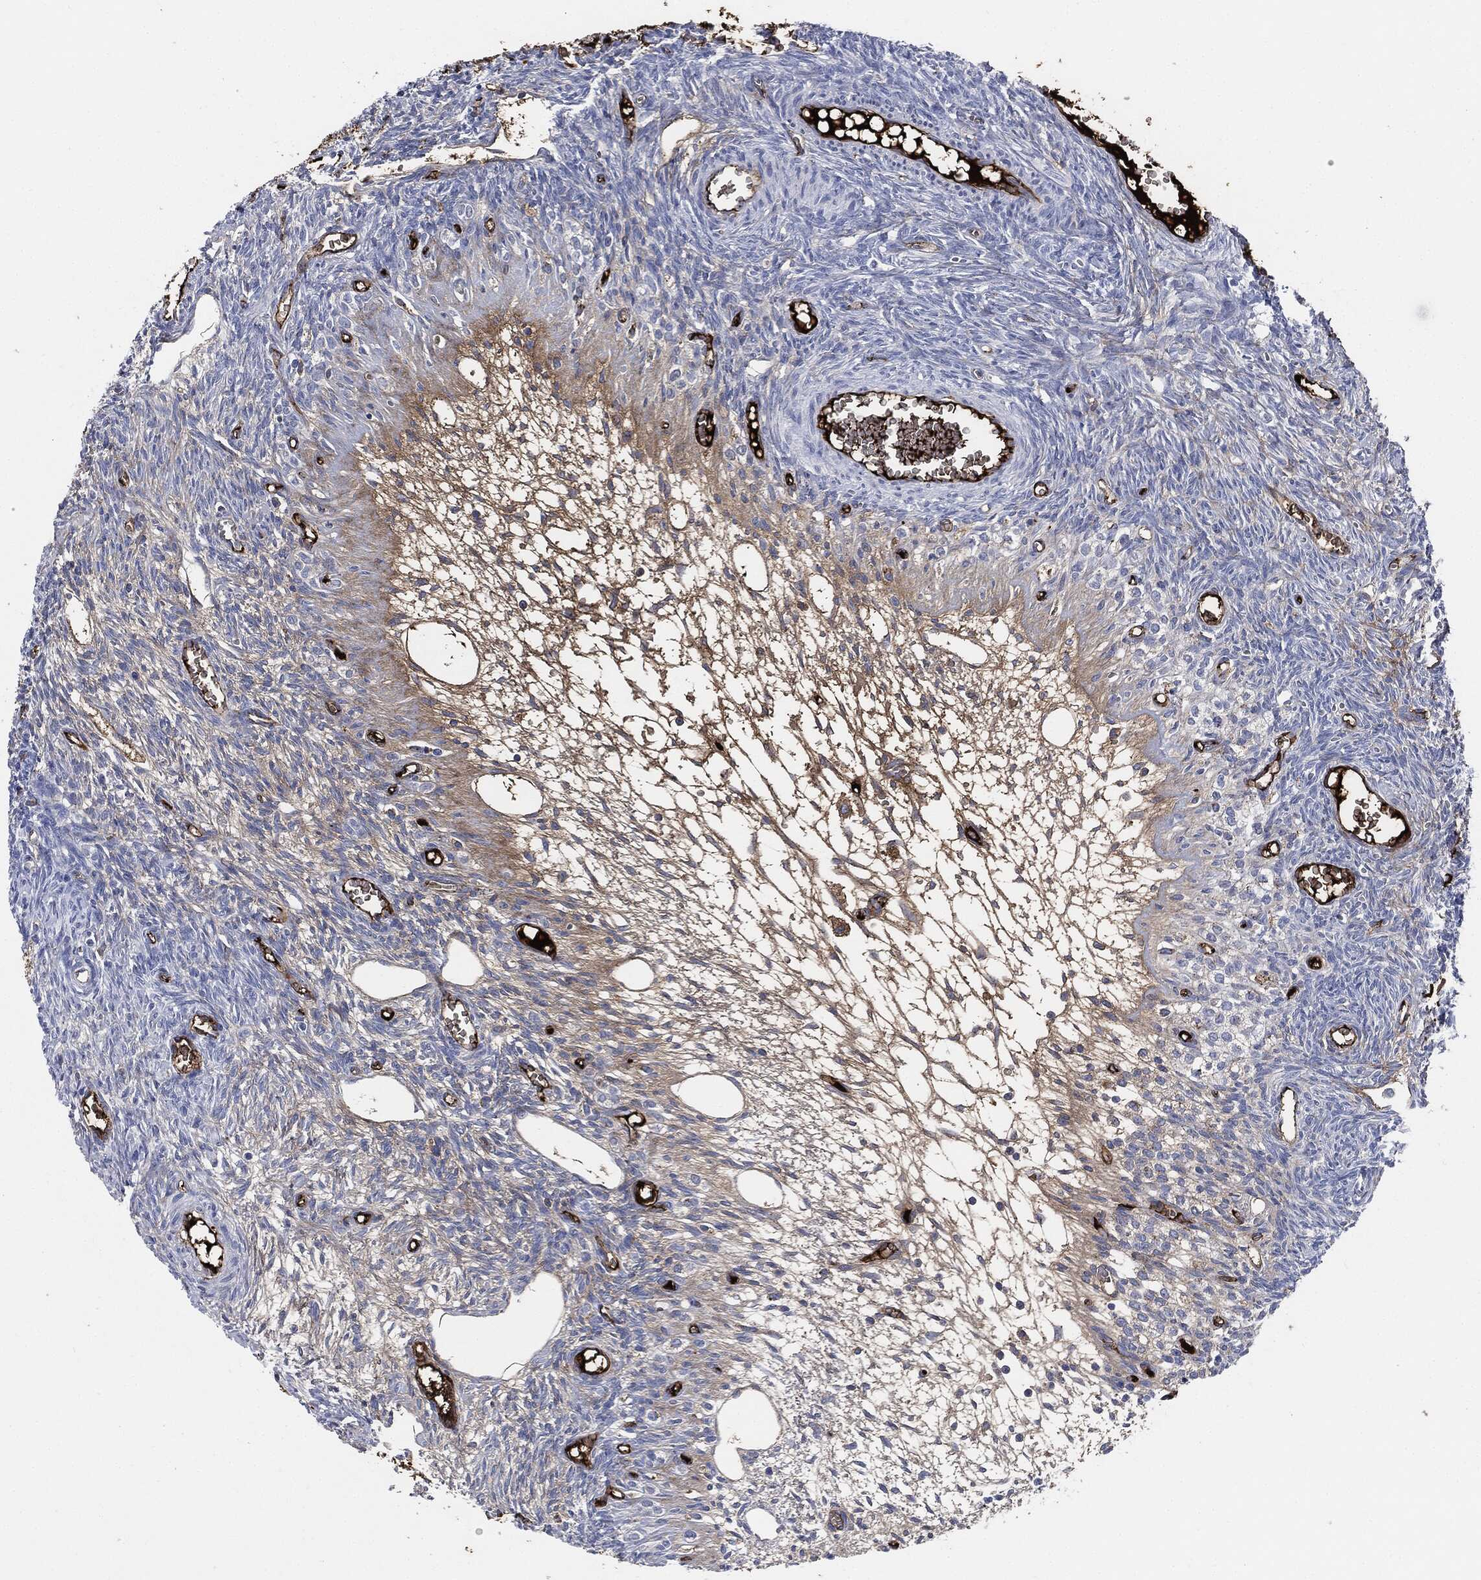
{"staining": {"intensity": "negative", "quantity": "none", "location": "none"}, "tissue": "ovary", "cell_type": "Follicle cells", "image_type": "normal", "snomed": [{"axis": "morphology", "description": "Normal tissue, NOS"}, {"axis": "topography", "description": "Ovary"}], "caption": "High magnification brightfield microscopy of normal ovary stained with DAB (brown) and counterstained with hematoxylin (blue): follicle cells show no significant expression. The staining was performed using DAB (3,3'-diaminobenzidine) to visualize the protein expression in brown, while the nuclei were stained in blue with hematoxylin (Magnification: 20x).", "gene": "APOB", "patient": {"sex": "female", "age": 27}}